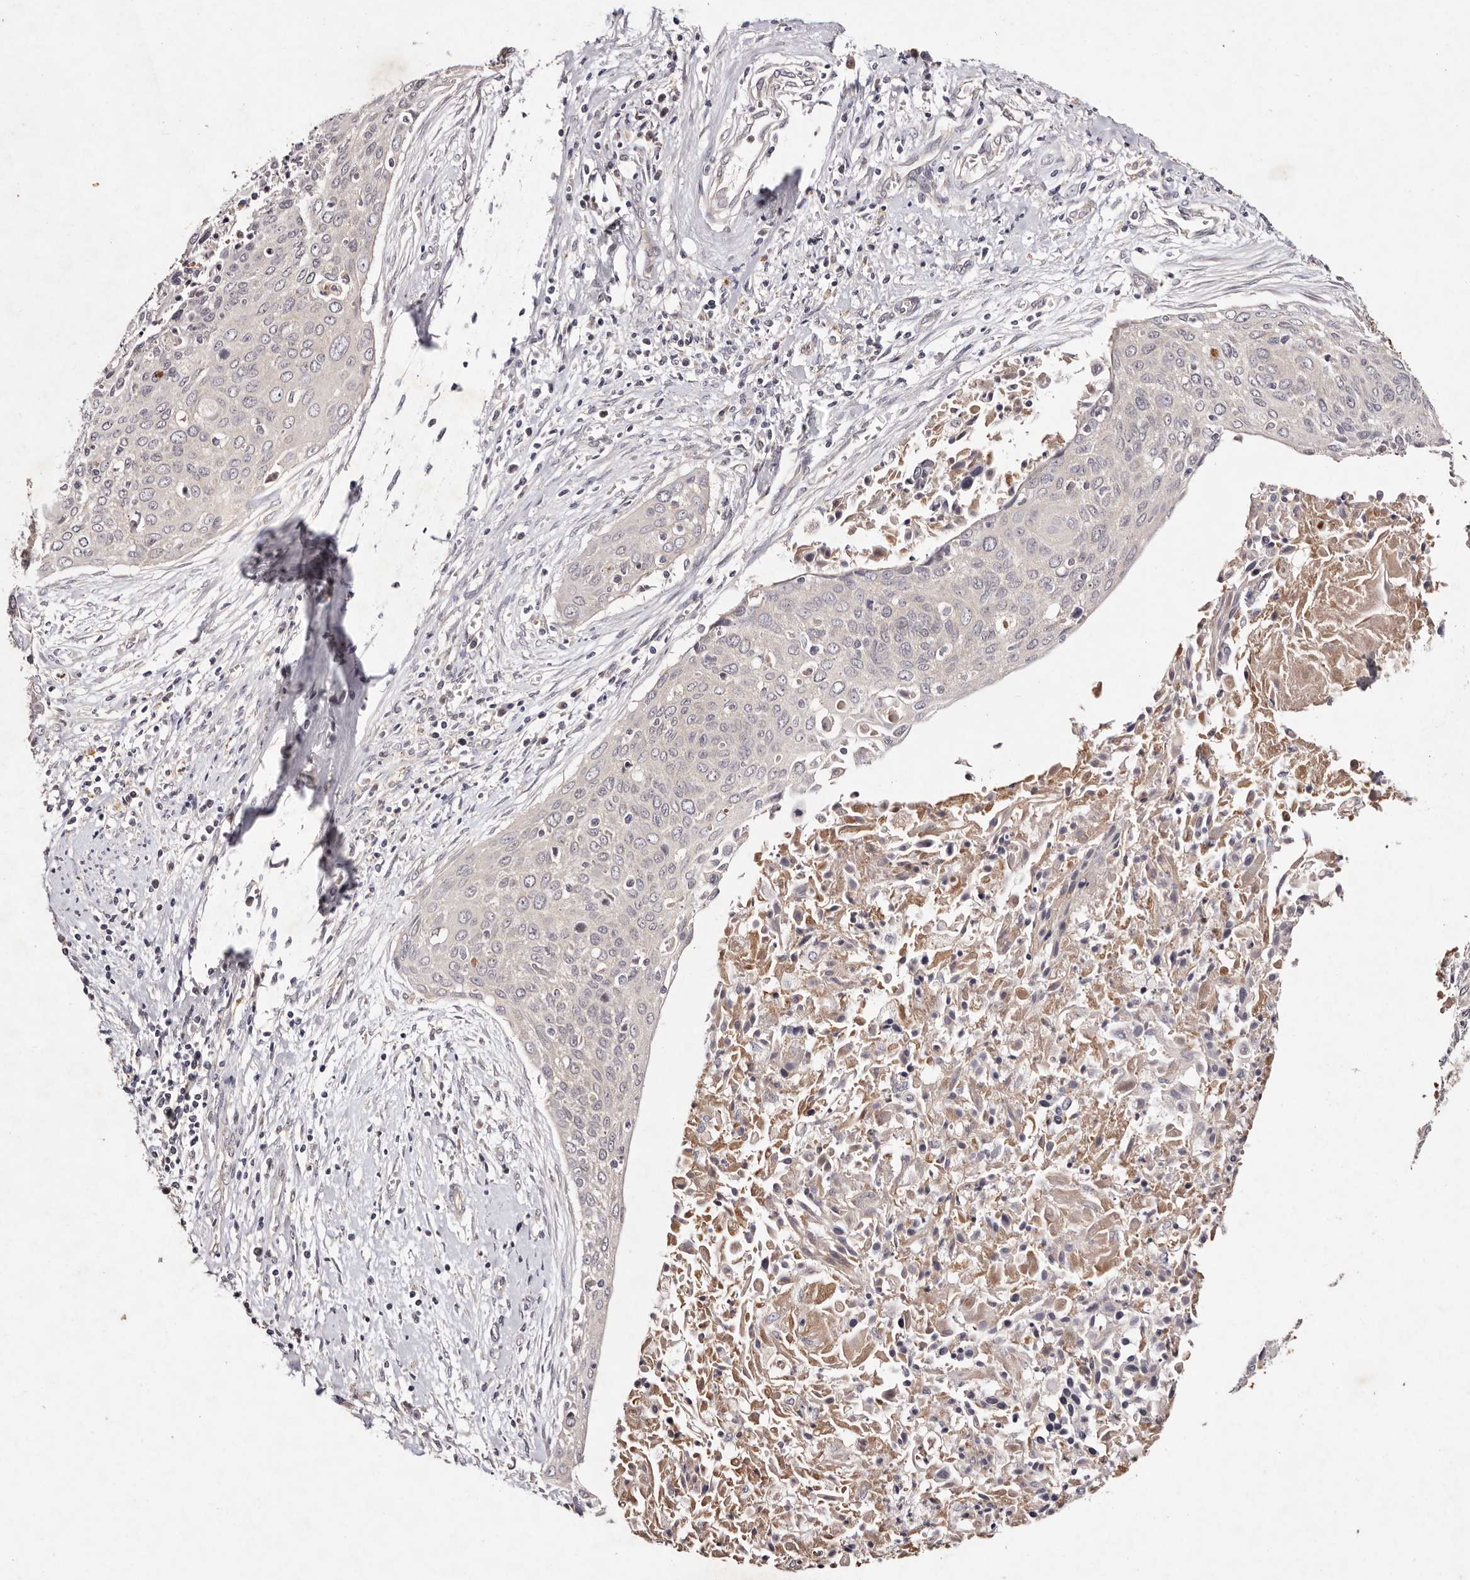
{"staining": {"intensity": "negative", "quantity": "none", "location": "none"}, "tissue": "cervical cancer", "cell_type": "Tumor cells", "image_type": "cancer", "snomed": [{"axis": "morphology", "description": "Squamous cell carcinoma, NOS"}, {"axis": "topography", "description": "Cervix"}], "caption": "This is an immunohistochemistry (IHC) image of cervical cancer (squamous cell carcinoma). There is no staining in tumor cells.", "gene": "TSC2", "patient": {"sex": "female", "age": 55}}